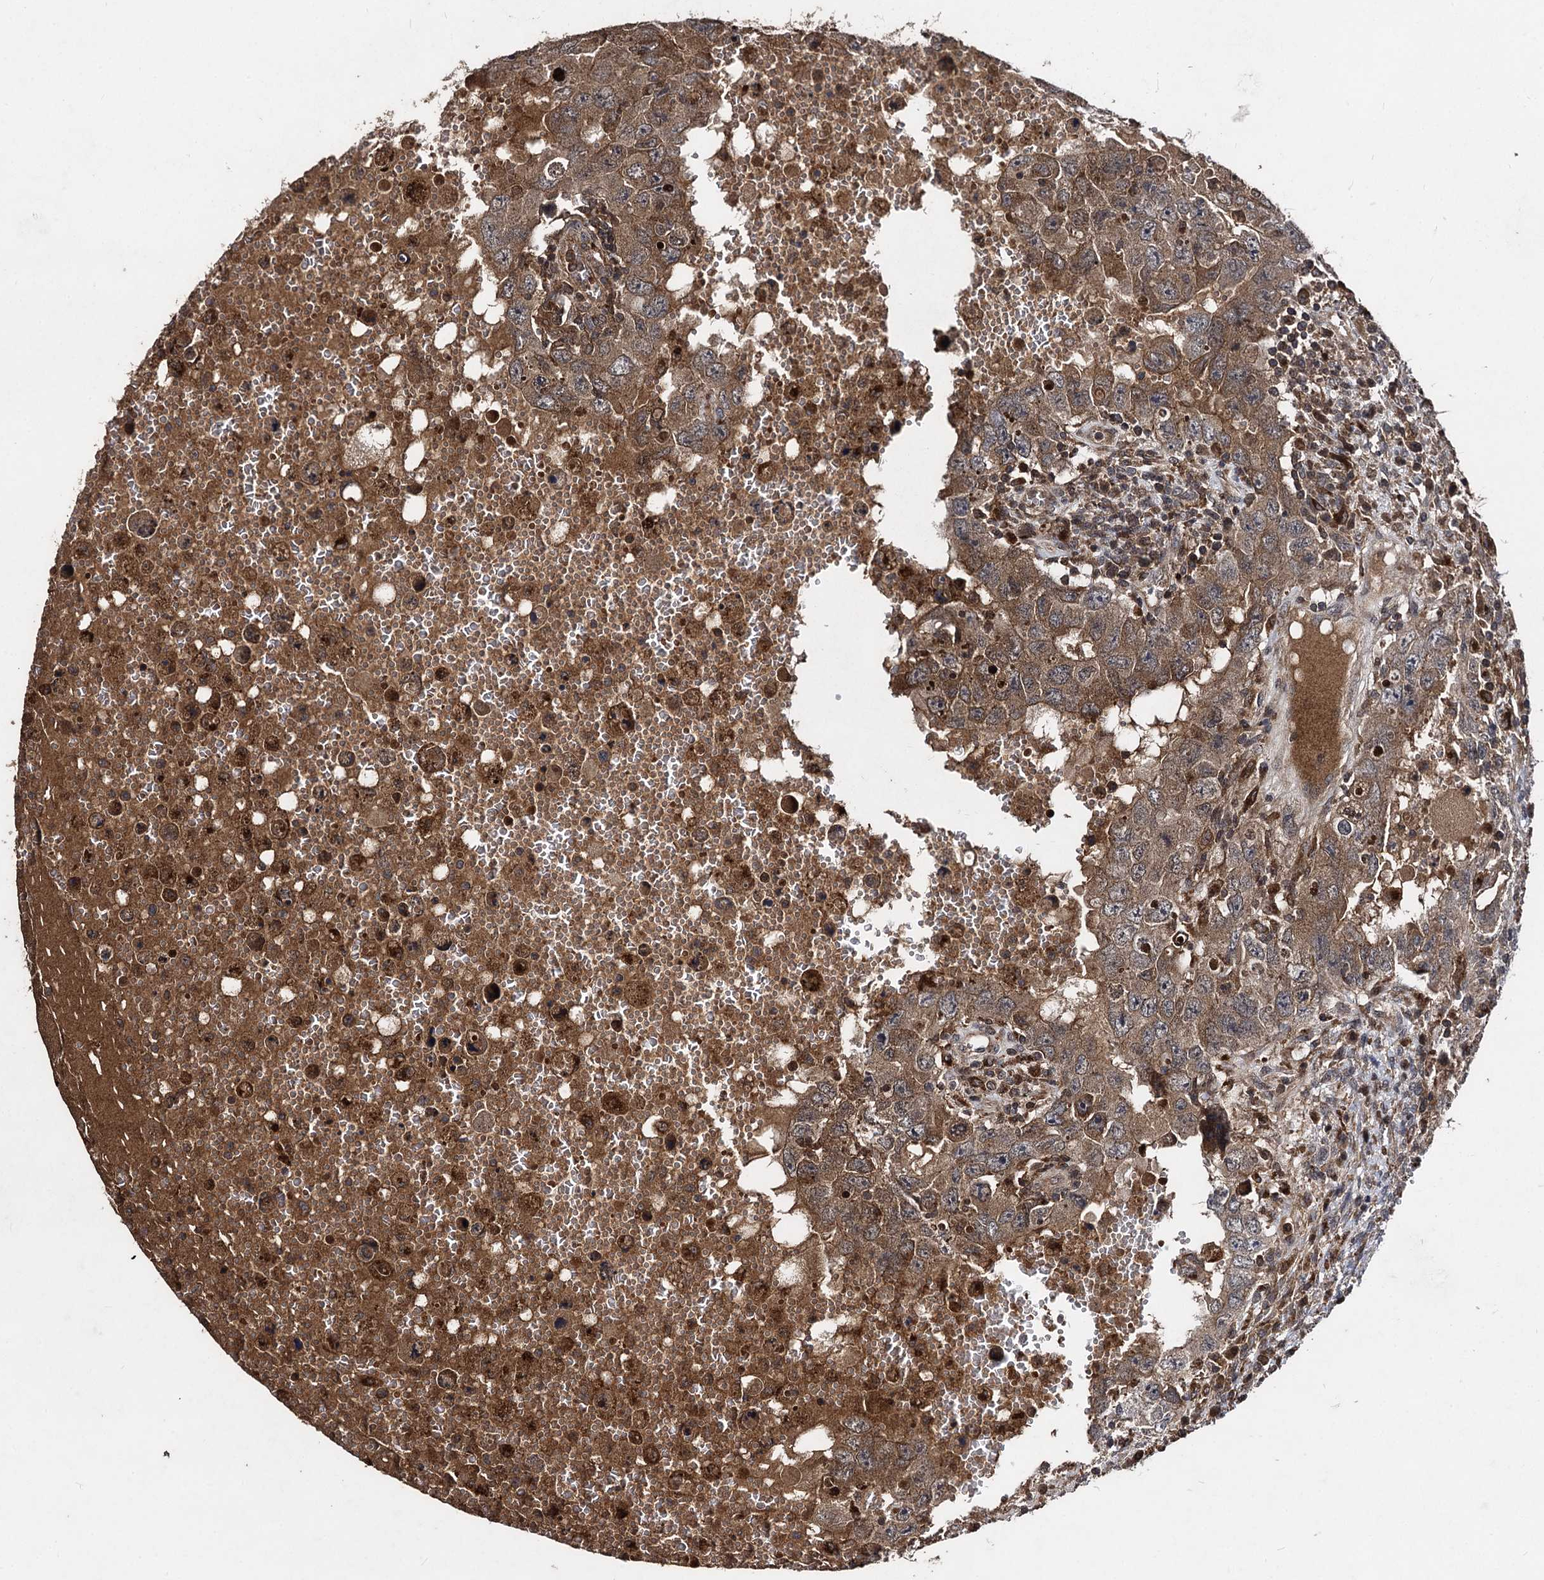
{"staining": {"intensity": "moderate", "quantity": ">75%", "location": "cytoplasmic/membranous"}, "tissue": "testis cancer", "cell_type": "Tumor cells", "image_type": "cancer", "snomed": [{"axis": "morphology", "description": "Carcinoma, Embryonal, NOS"}, {"axis": "topography", "description": "Testis"}], "caption": "Immunohistochemistry of testis cancer (embryonal carcinoma) shows medium levels of moderate cytoplasmic/membranous staining in about >75% of tumor cells.", "gene": "BCL2L2", "patient": {"sex": "male", "age": 26}}